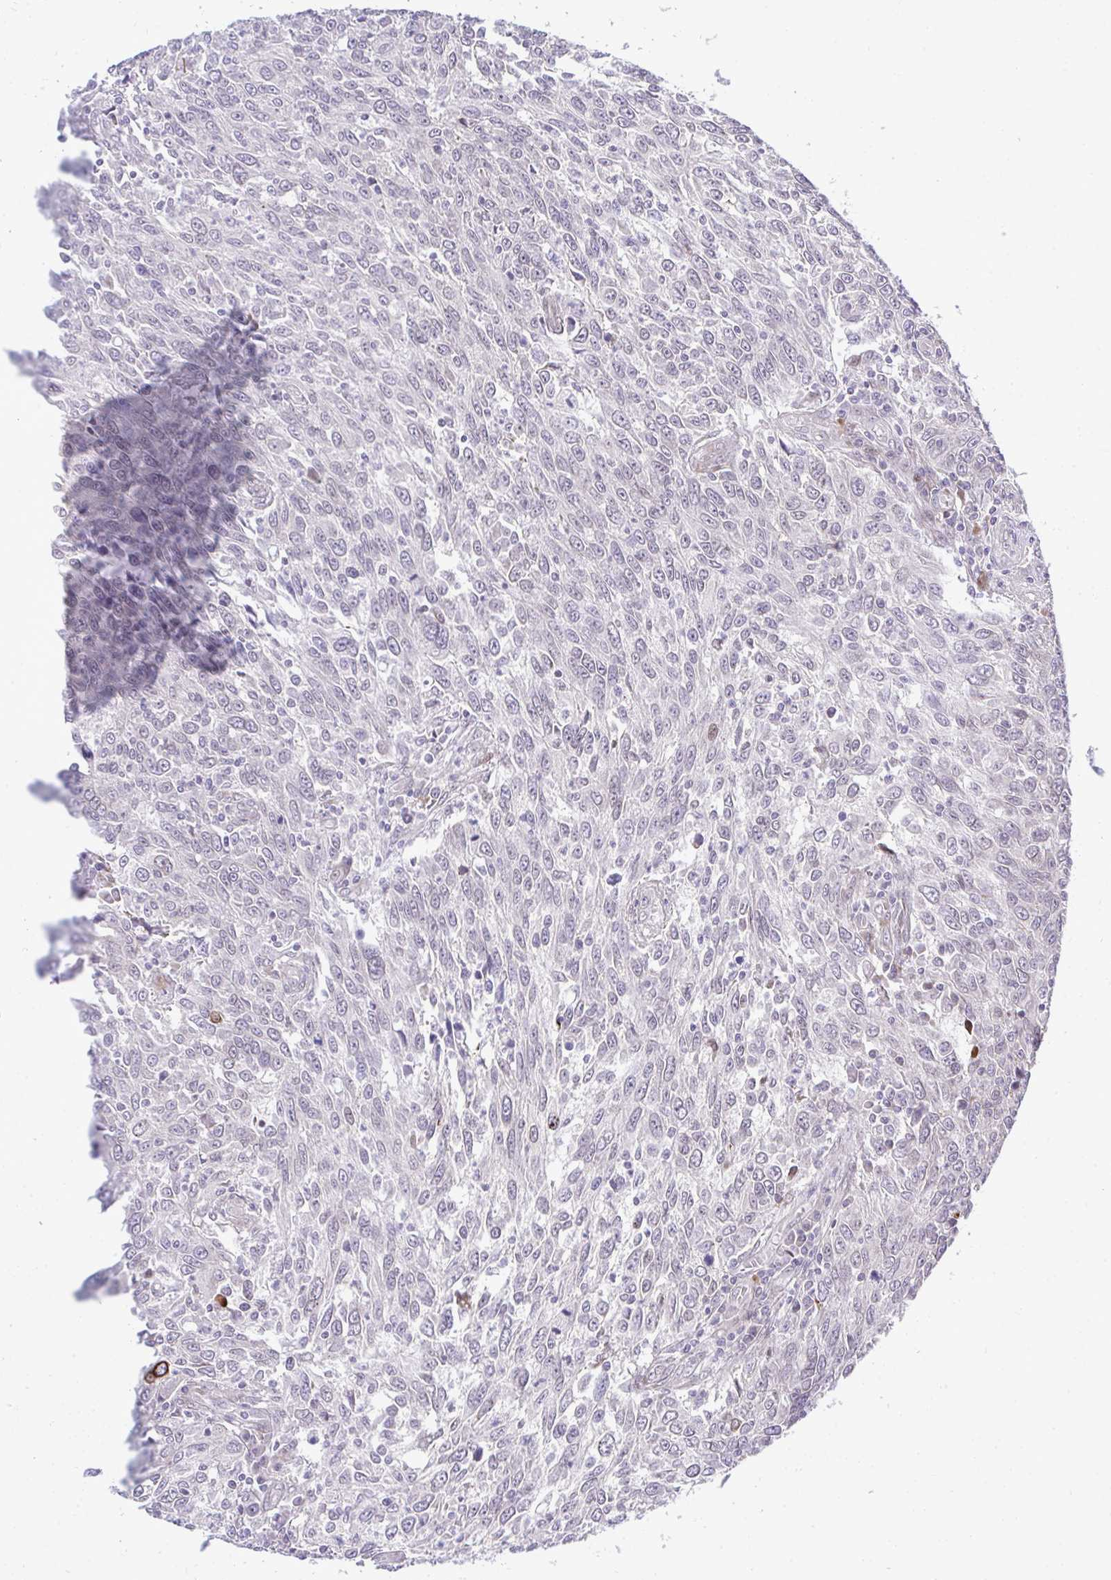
{"staining": {"intensity": "negative", "quantity": "none", "location": "none"}, "tissue": "breast cancer", "cell_type": "Tumor cells", "image_type": "cancer", "snomed": [{"axis": "morphology", "description": "Duct carcinoma"}, {"axis": "topography", "description": "Breast"}], "caption": "Immunohistochemistry (IHC) of breast intraductal carcinoma reveals no staining in tumor cells. Brightfield microscopy of immunohistochemistry stained with DAB (brown) and hematoxylin (blue), captured at high magnification.", "gene": "CASTOR2", "patient": {"sex": "female", "age": 50}}